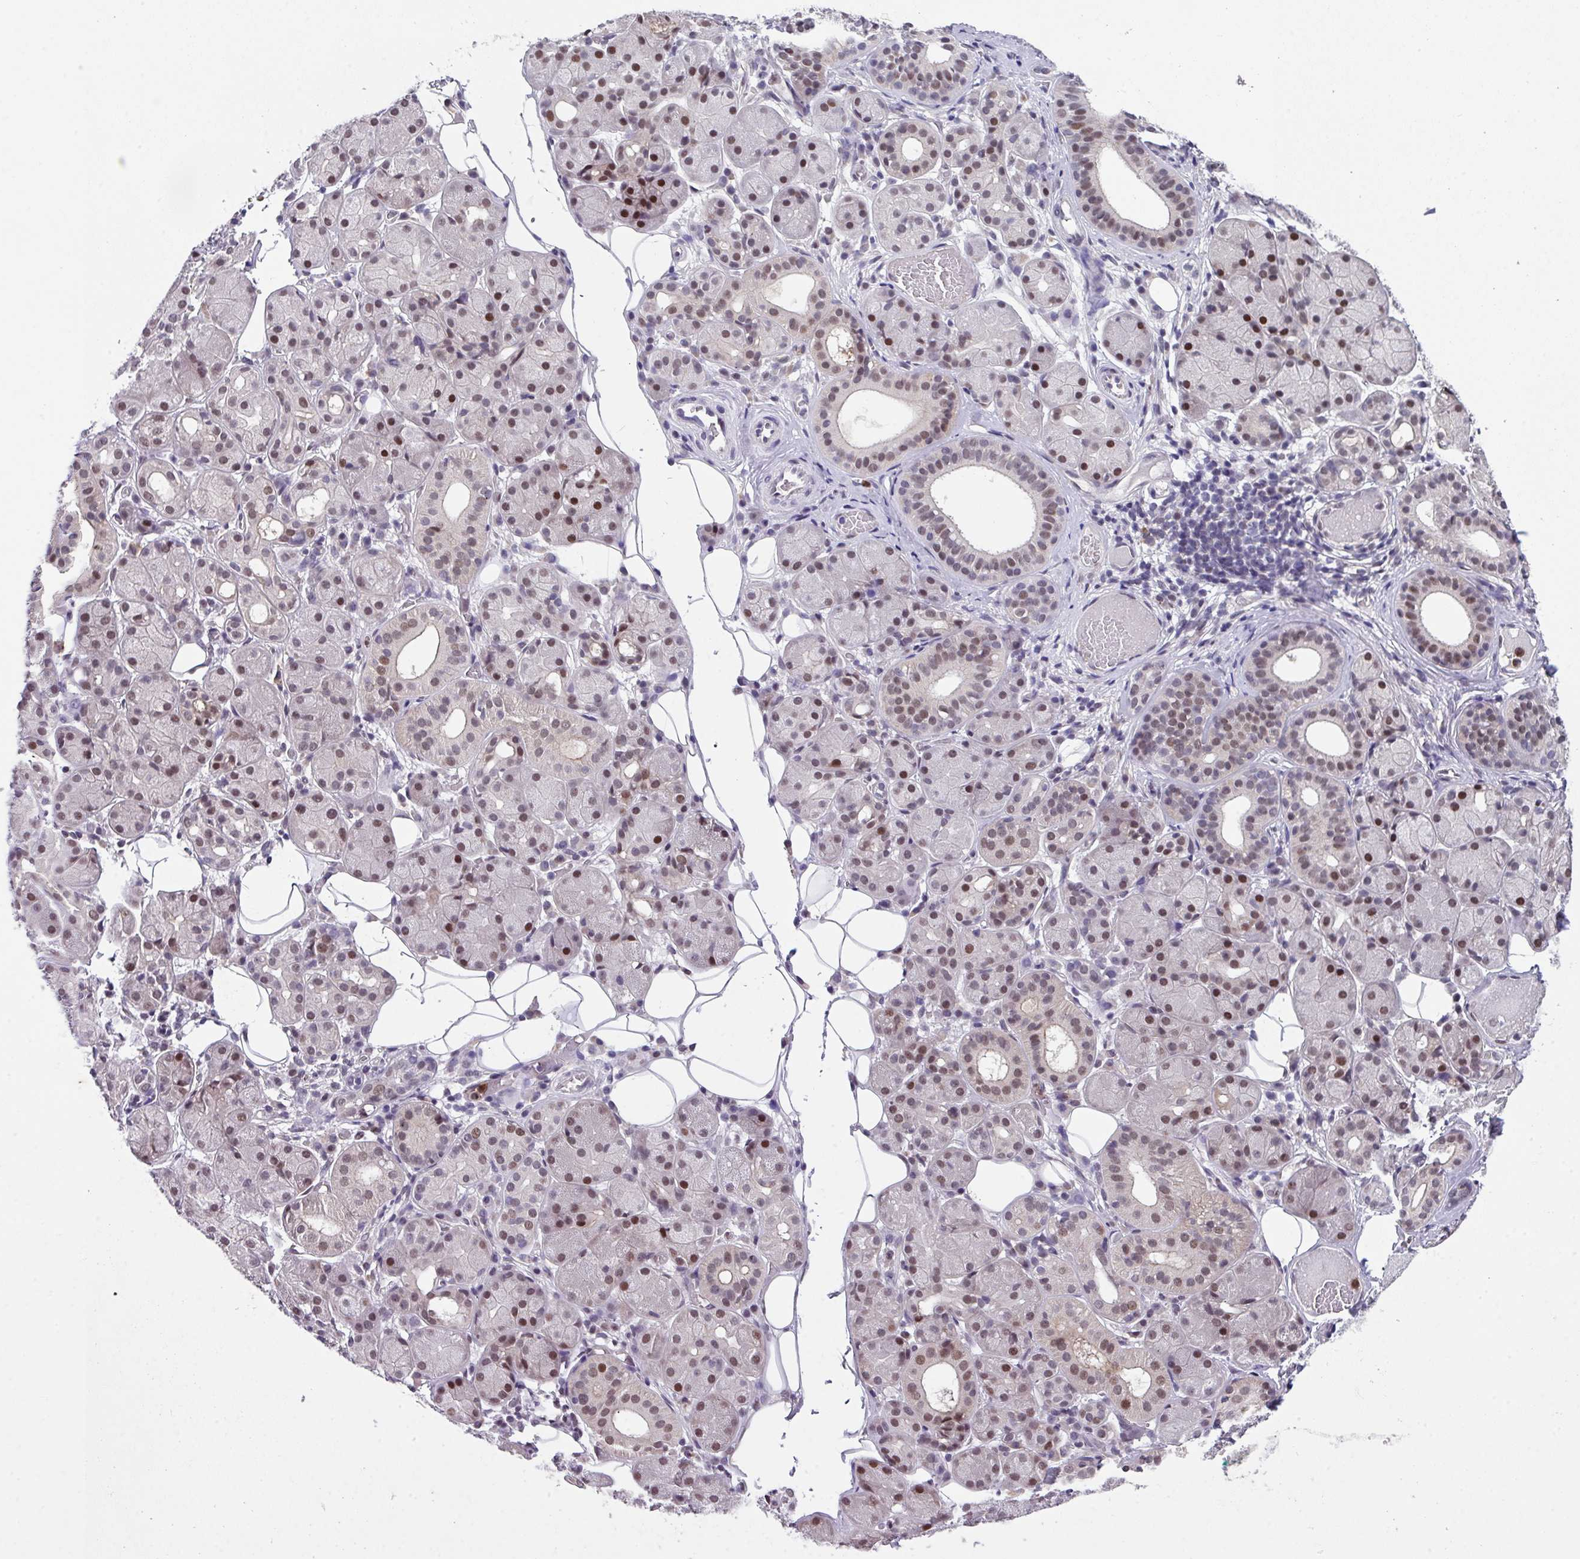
{"staining": {"intensity": "strong", "quantity": "<25%", "location": "nuclear"}, "tissue": "salivary gland", "cell_type": "Glandular cells", "image_type": "normal", "snomed": [{"axis": "morphology", "description": "Squamous cell carcinoma, NOS"}, {"axis": "topography", "description": "Skin"}, {"axis": "topography", "description": "Head-Neck"}], "caption": "Glandular cells show strong nuclear staining in about <25% of cells in normal salivary gland.", "gene": "ZFP3", "patient": {"sex": "male", "age": 80}}